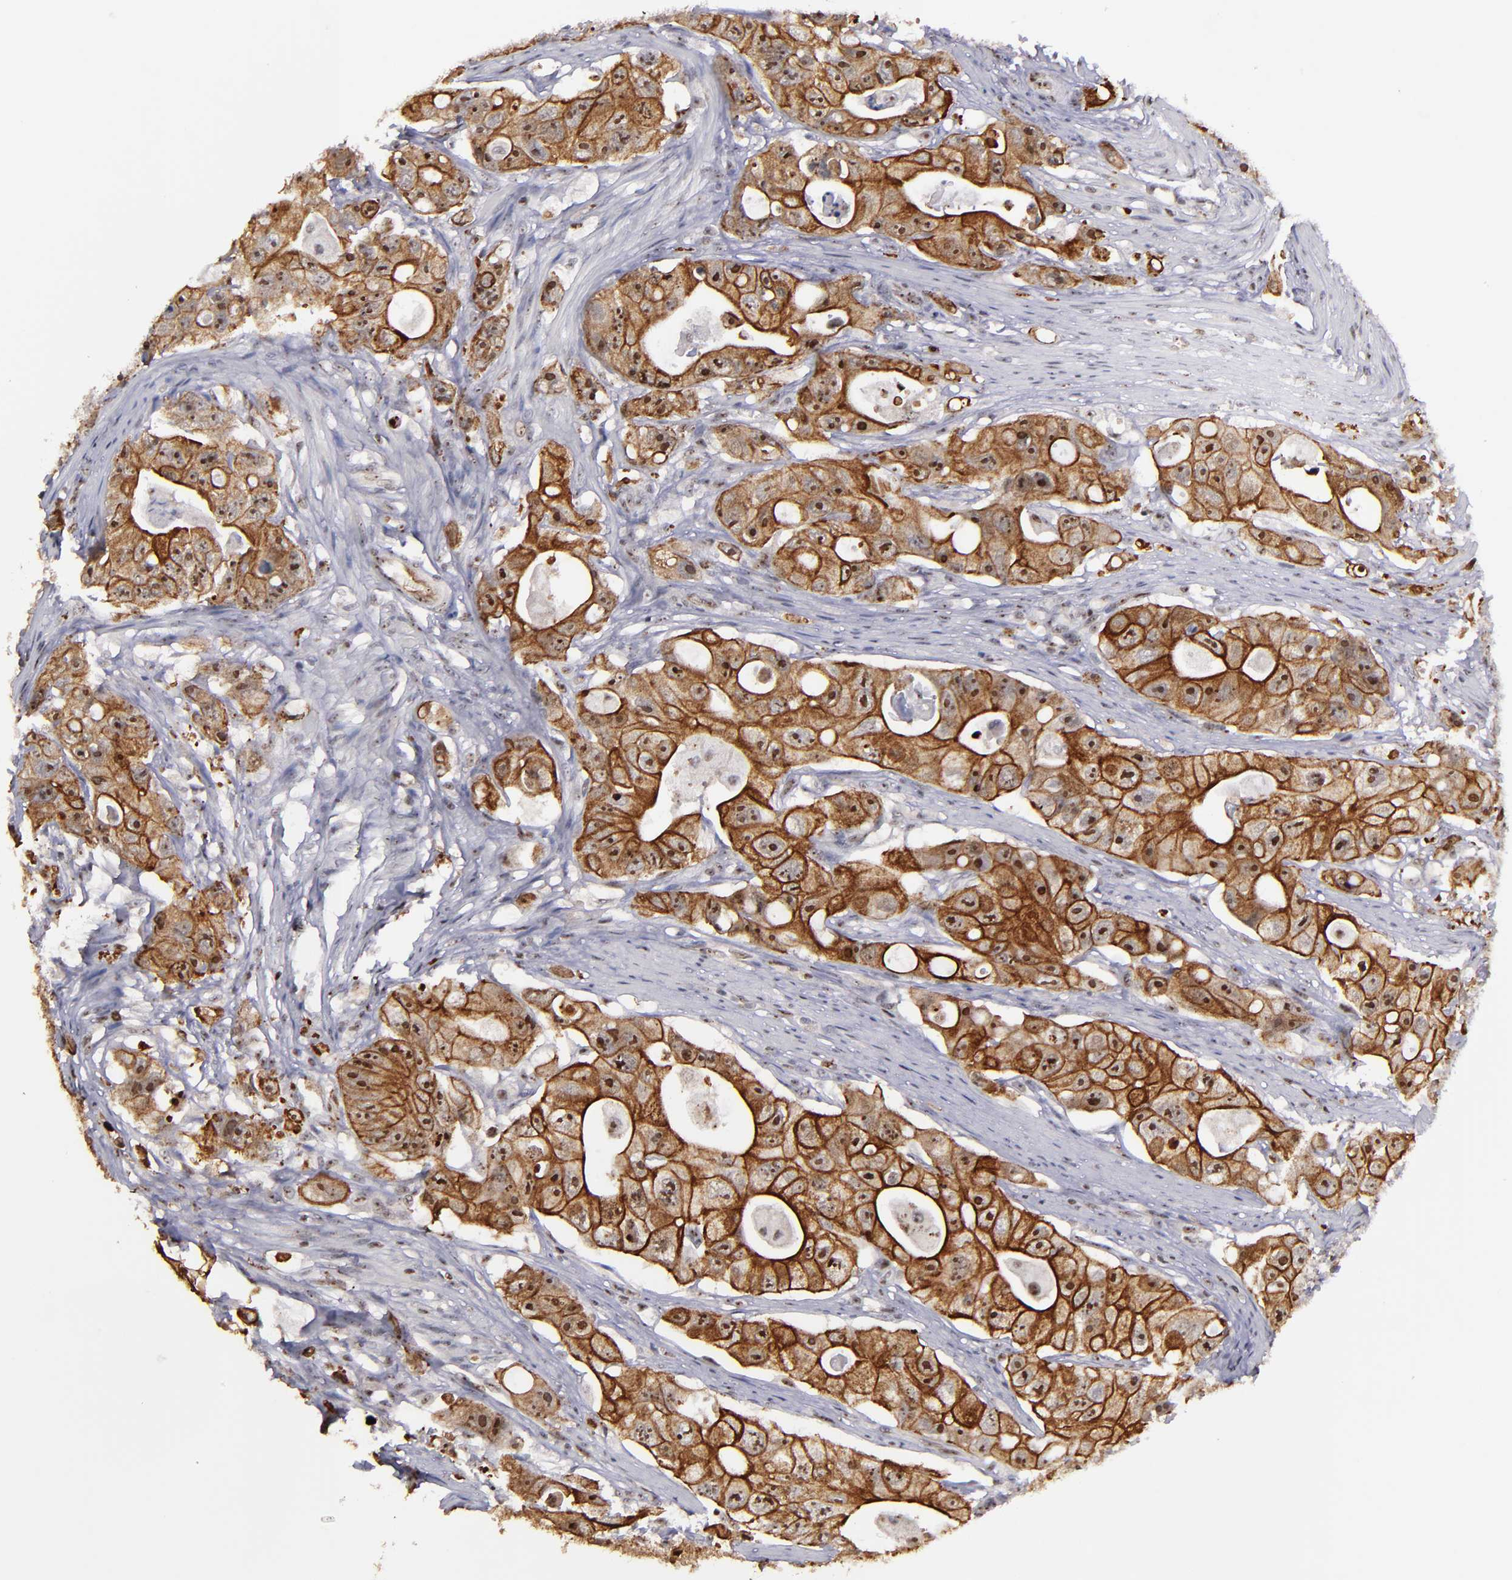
{"staining": {"intensity": "moderate", "quantity": ">75%", "location": "cytoplasmic/membranous,nuclear"}, "tissue": "colorectal cancer", "cell_type": "Tumor cells", "image_type": "cancer", "snomed": [{"axis": "morphology", "description": "Adenocarcinoma, NOS"}, {"axis": "topography", "description": "Colon"}], "caption": "High-power microscopy captured an immunohistochemistry (IHC) micrograph of colorectal adenocarcinoma, revealing moderate cytoplasmic/membranous and nuclear expression in about >75% of tumor cells. (Stains: DAB (3,3'-diaminobenzidine) in brown, nuclei in blue, Microscopy: brightfield microscopy at high magnification).", "gene": "DDX24", "patient": {"sex": "female", "age": 46}}